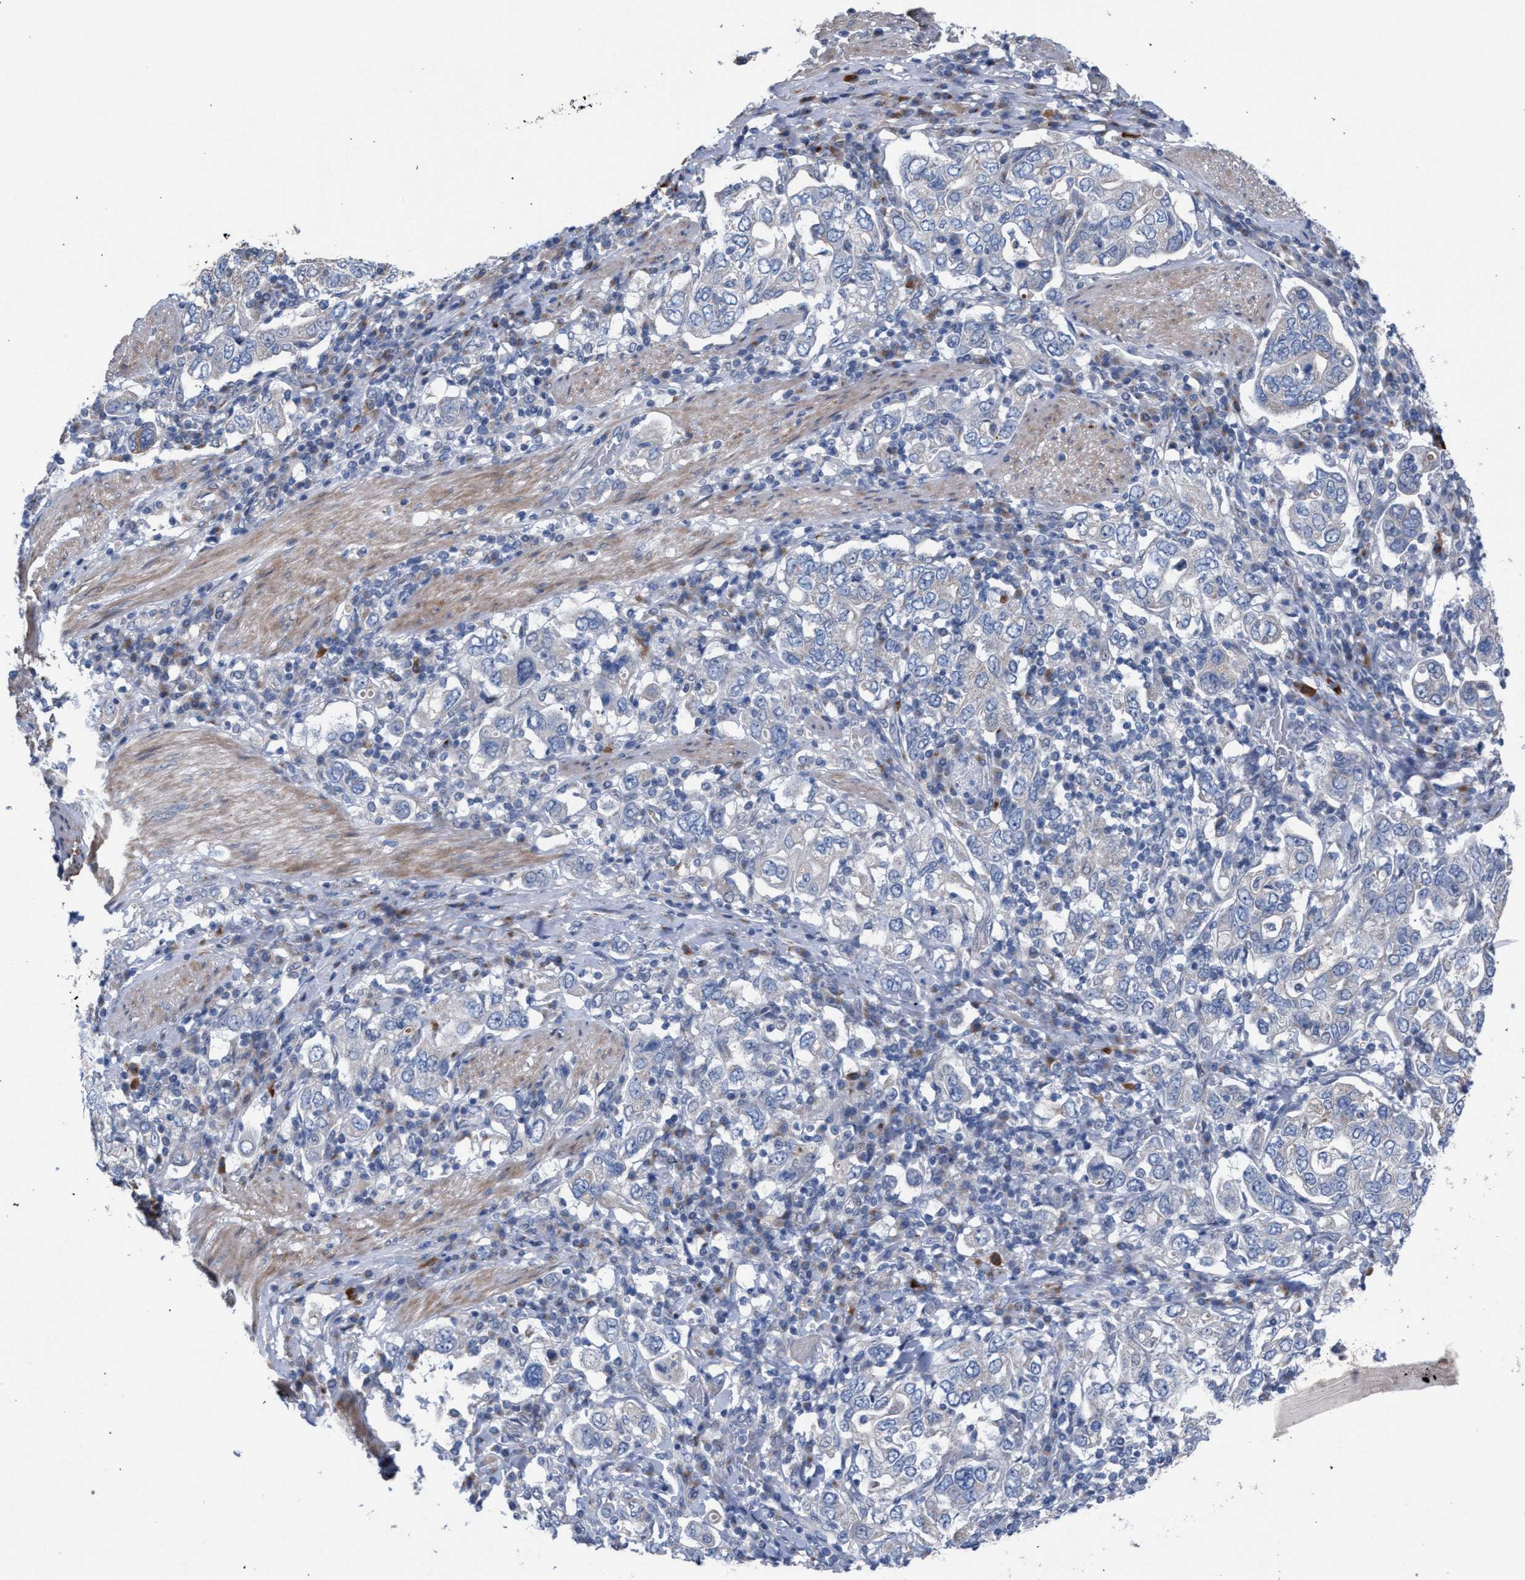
{"staining": {"intensity": "negative", "quantity": "none", "location": "none"}, "tissue": "stomach cancer", "cell_type": "Tumor cells", "image_type": "cancer", "snomed": [{"axis": "morphology", "description": "Adenocarcinoma, NOS"}, {"axis": "topography", "description": "Stomach, upper"}], "caption": "Tumor cells show no significant protein staining in adenocarcinoma (stomach).", "gene": "RNF135", "patient": {"sex": "male", "age": 62}}